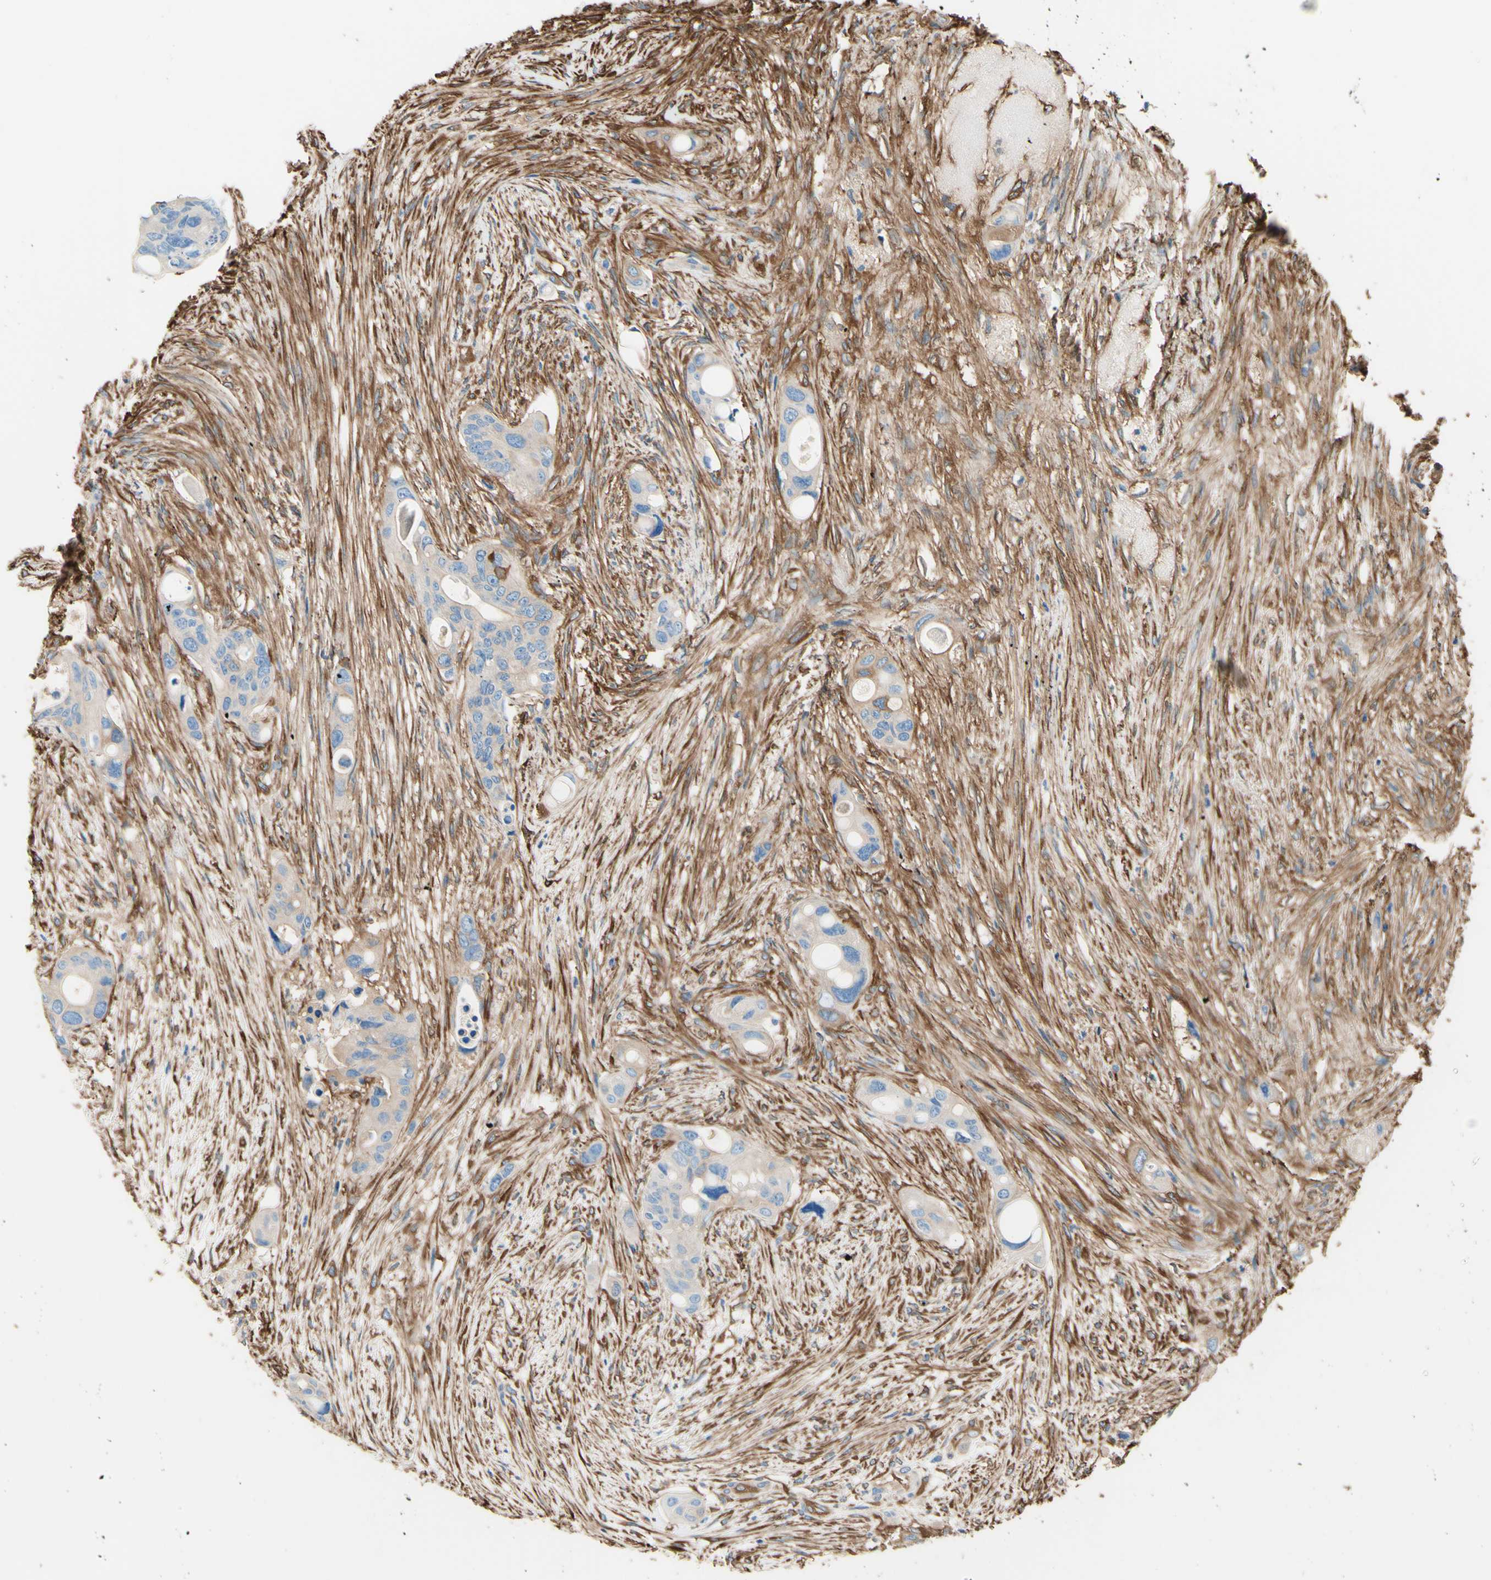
{"staining": {"intensity": "weak", "quantity": ">75%", "location": "cytoplasmic/membranous"}, "tissue": "colorectal cancer", "cell_type": "Tumor cells", "image_type": "cancer", "snomed": [{"axis": "morphology", "description": "Adenocarcinoma, NOS"}, {"axis": "topography", "description": "Colon"}], "caption": "Tumor cells demonstrate low levels of weak cytoplasmic/membranous expression in about >75% of cells in human colorectal cancer (adenocarcinoma). (DAB IHC with brightfield microscopy, high magnification).", "gene": "DPYSL3", "patient": {"sex": "female", "age": 57}}